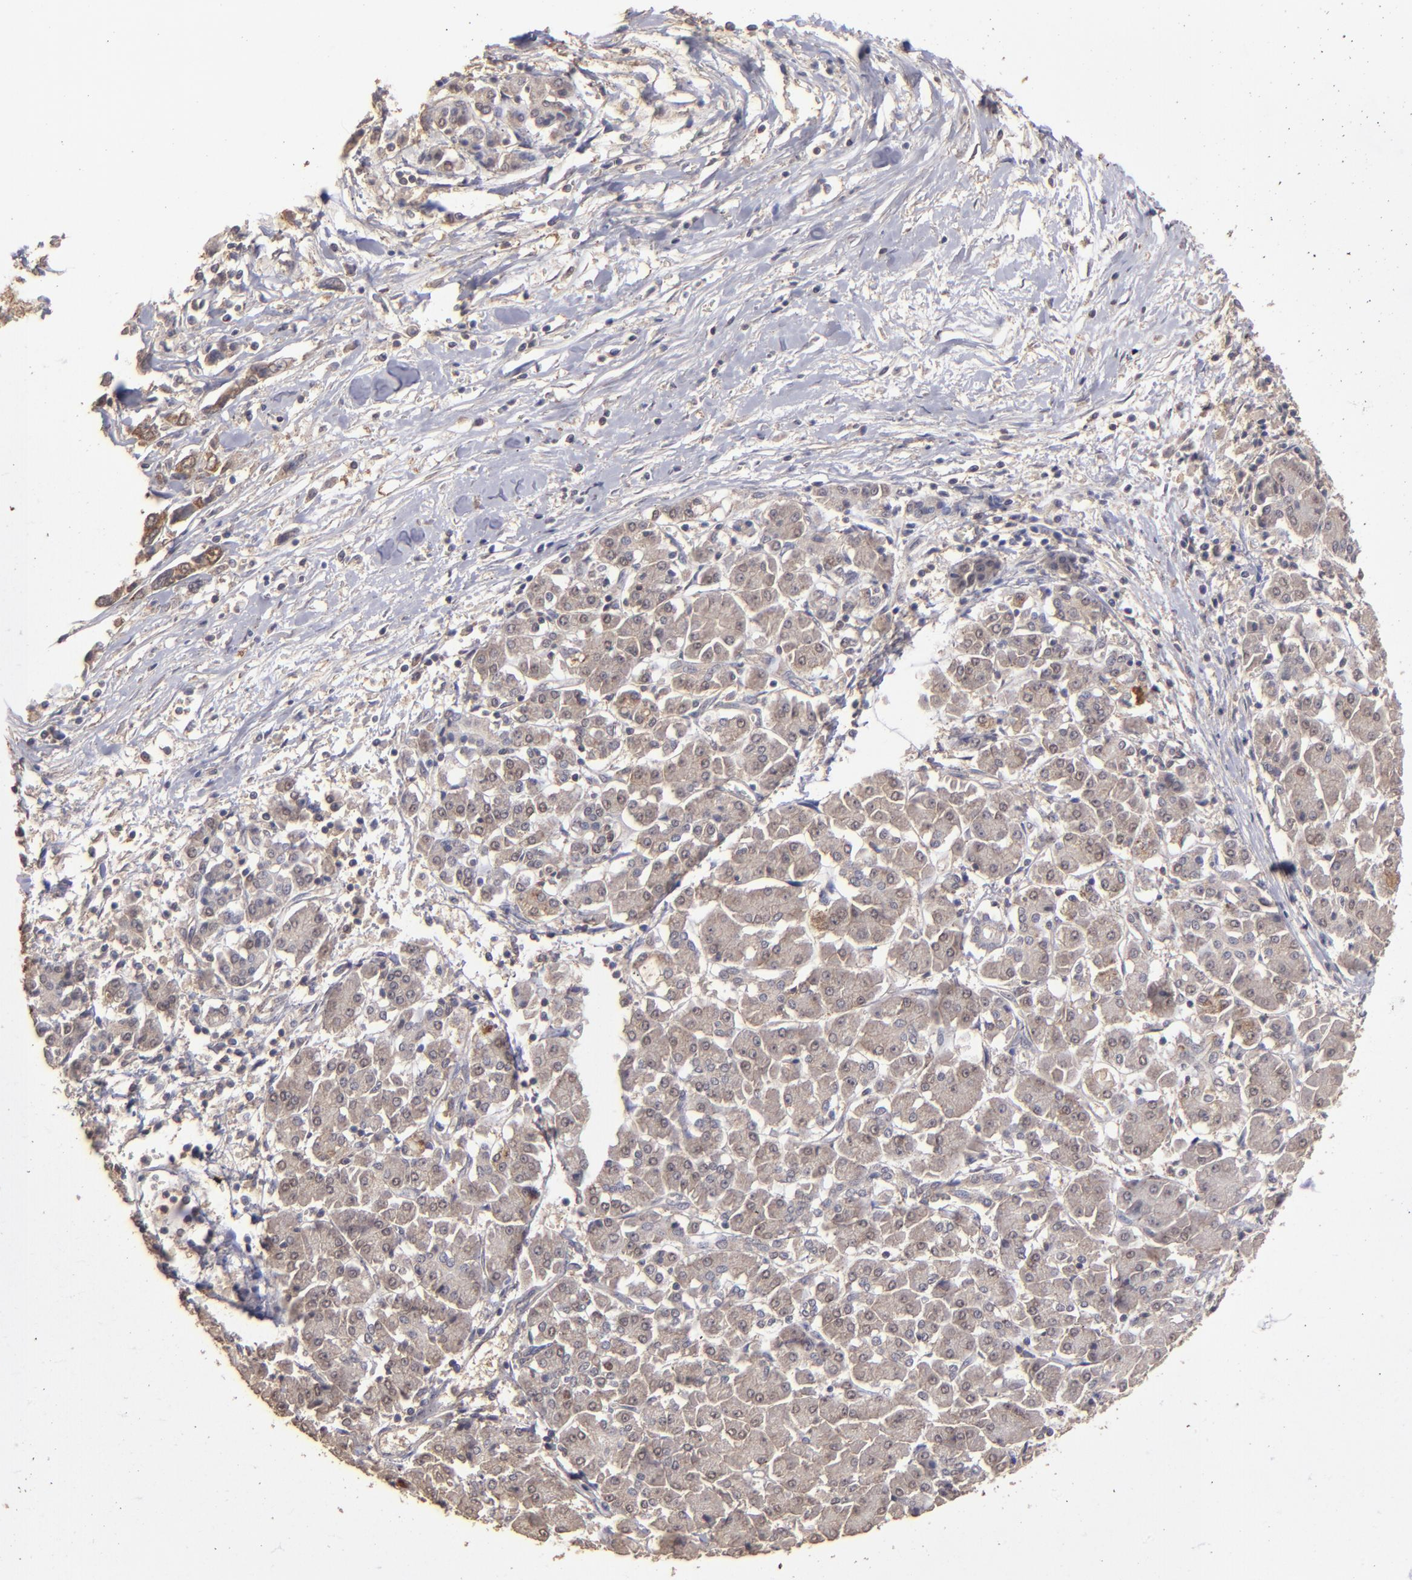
{"staining": {"intensity": "weak", "quantity": "25%-75%", "location": "cytoplasmic/membranous"}, "tissue": "pancreatic cancer", "cell_type": "Tumor cells", "image_type": "cancer", "snomed": [{"axis": "morphology", "description": "Adenocarcinoma, NOS"}, {"axis": "topography", "description": "Pancreas"}], "caption": "A low amount of weak cytoplasmic/membranous staining is present in approximately 25%-75% of tumor cells in pancreatic cancer tissue. (DAB (3,3'-diaminobenzidine) IHC, brown staining for protein, blue staining for nuclei).", "gene": "FAT1", "patient": {"sex": "female", "age": 57}}